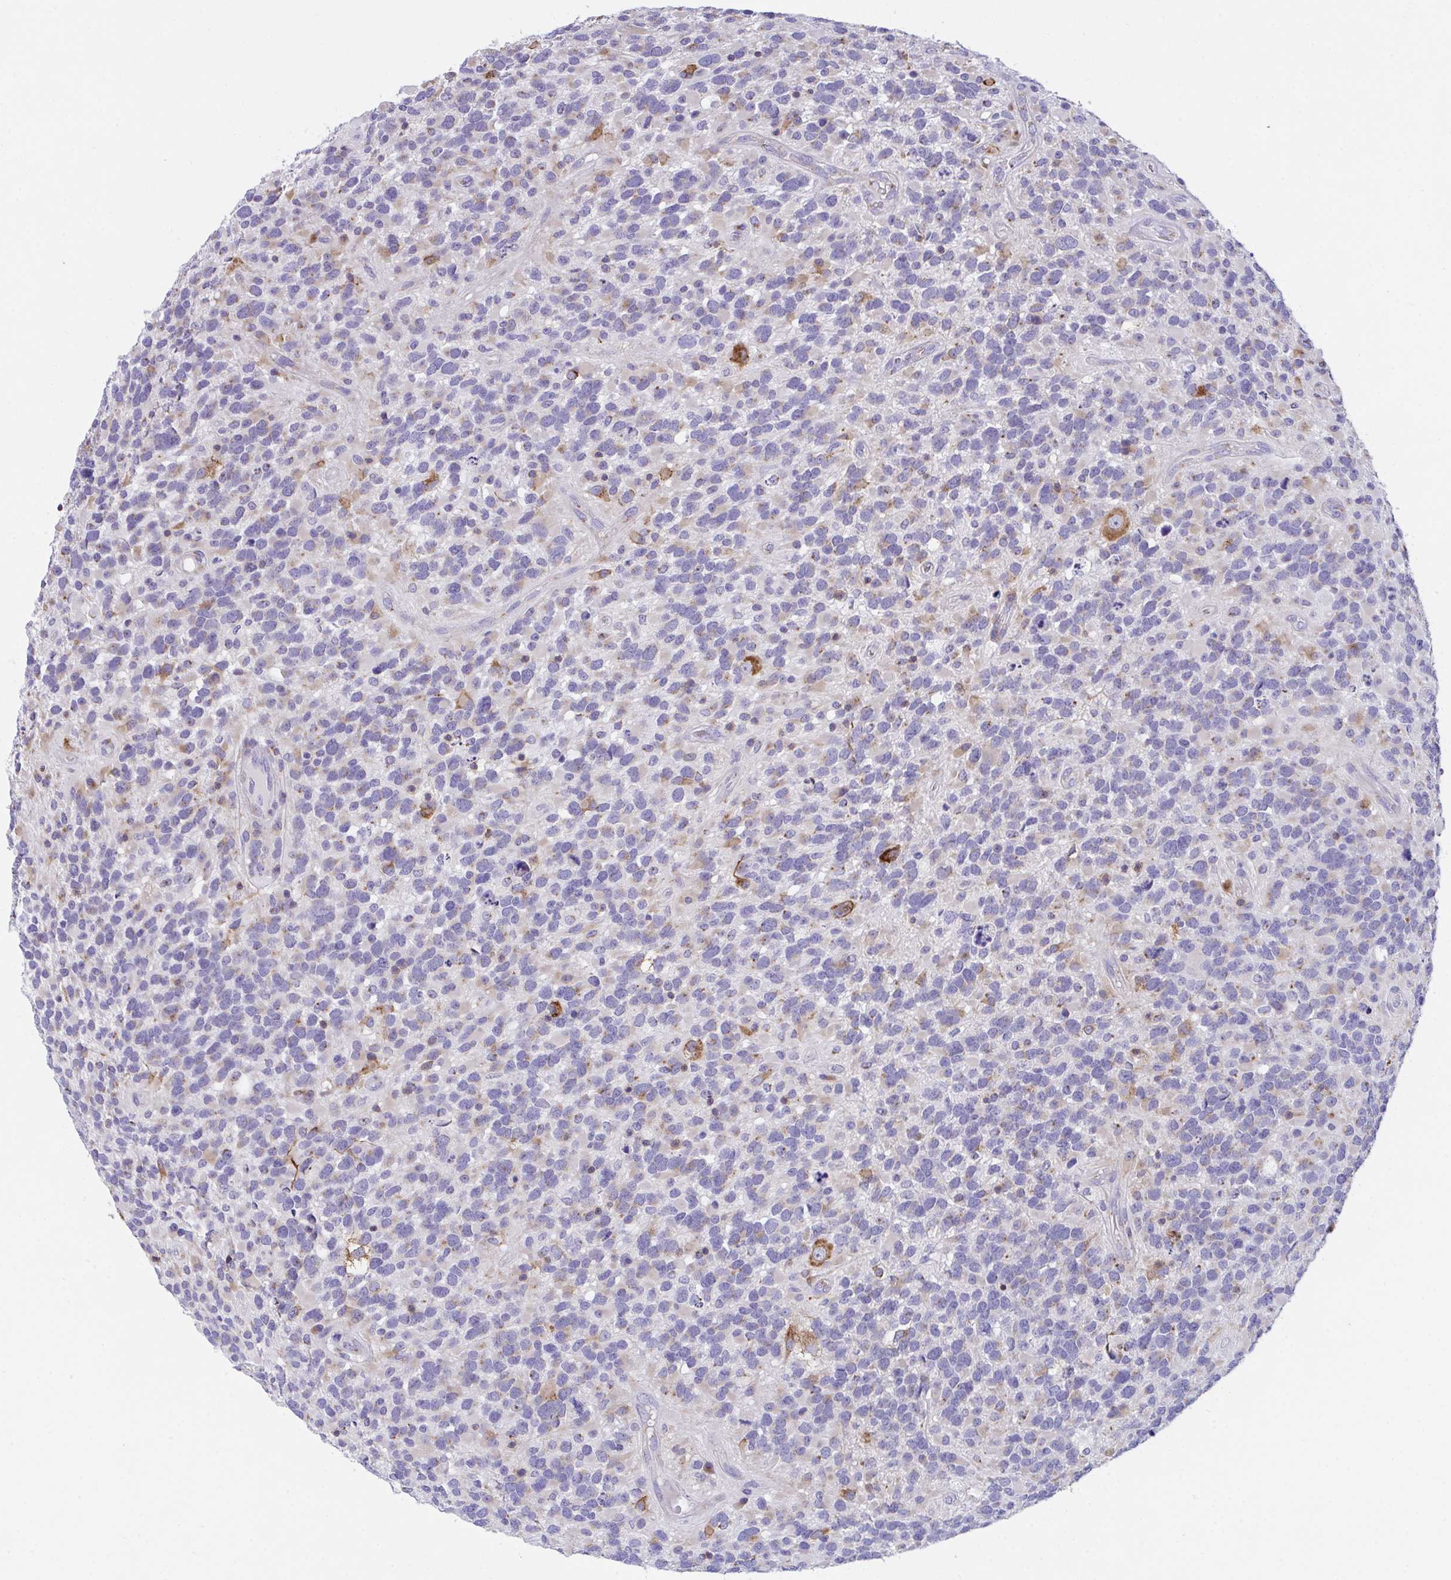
{"staining": {"intensity": "weak", "quantity": "<25%", "location": "cytoplasmic/membranous"}, "tissue": "glioma", "cell_type": "Tumor cells", "image_type": "cancer", "snomed": [{"axis": "morphology", "description": "Glioma, malignant, High grade"}, {"axis": "topography", "description": "Brain"}], "caption": "An image of human malignant glioma (high-grade) is negative for staining in tumor cells.", "gene": "MIA3", "patient": {"sex": "female", "age": 40}}